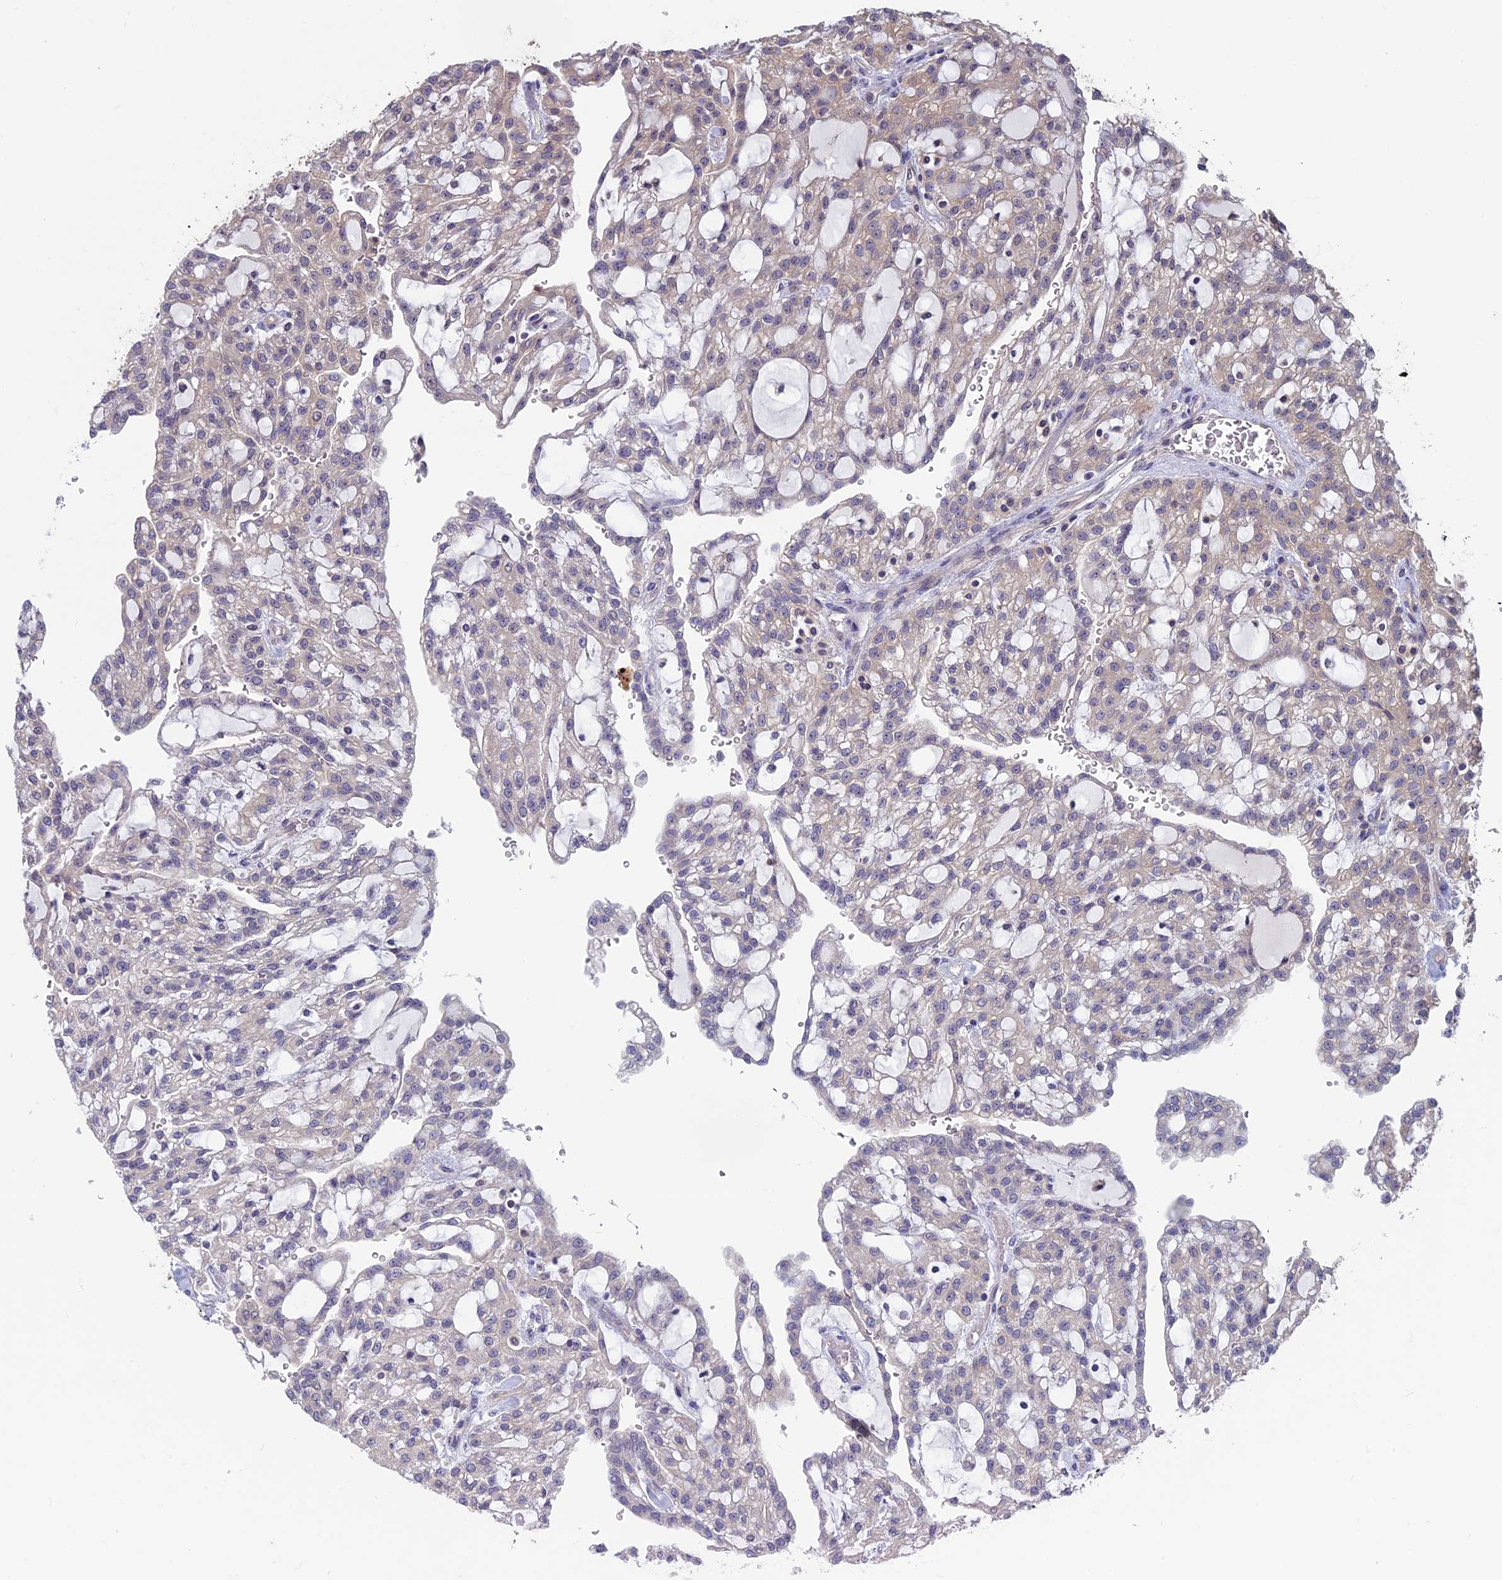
{"staining": {"intensity": "weak", "quantity": "25%-75%", "location": "cytoplasmic/membranous"}, "tissue": "renal cancer", "cell_type": "Tumor cells", "image_type": "cancer", "snomed": [{"axis": "morphology", "description": "Adenocarcinoma, NOS"}, {"axis": "topography", "description": "Kidney"}], "caption": "Adenocarcinoma (renal) tissue exhibits weak cytoplasmic/membranous expression in approximately 25%-75% of tumor cells, visualized by immunohistochemistry. The protein of interest is shown in brown color, while the nuclei are stained blue.", "gene": "SPIRE1", "patient": {"sex": "male", "age": 63}}